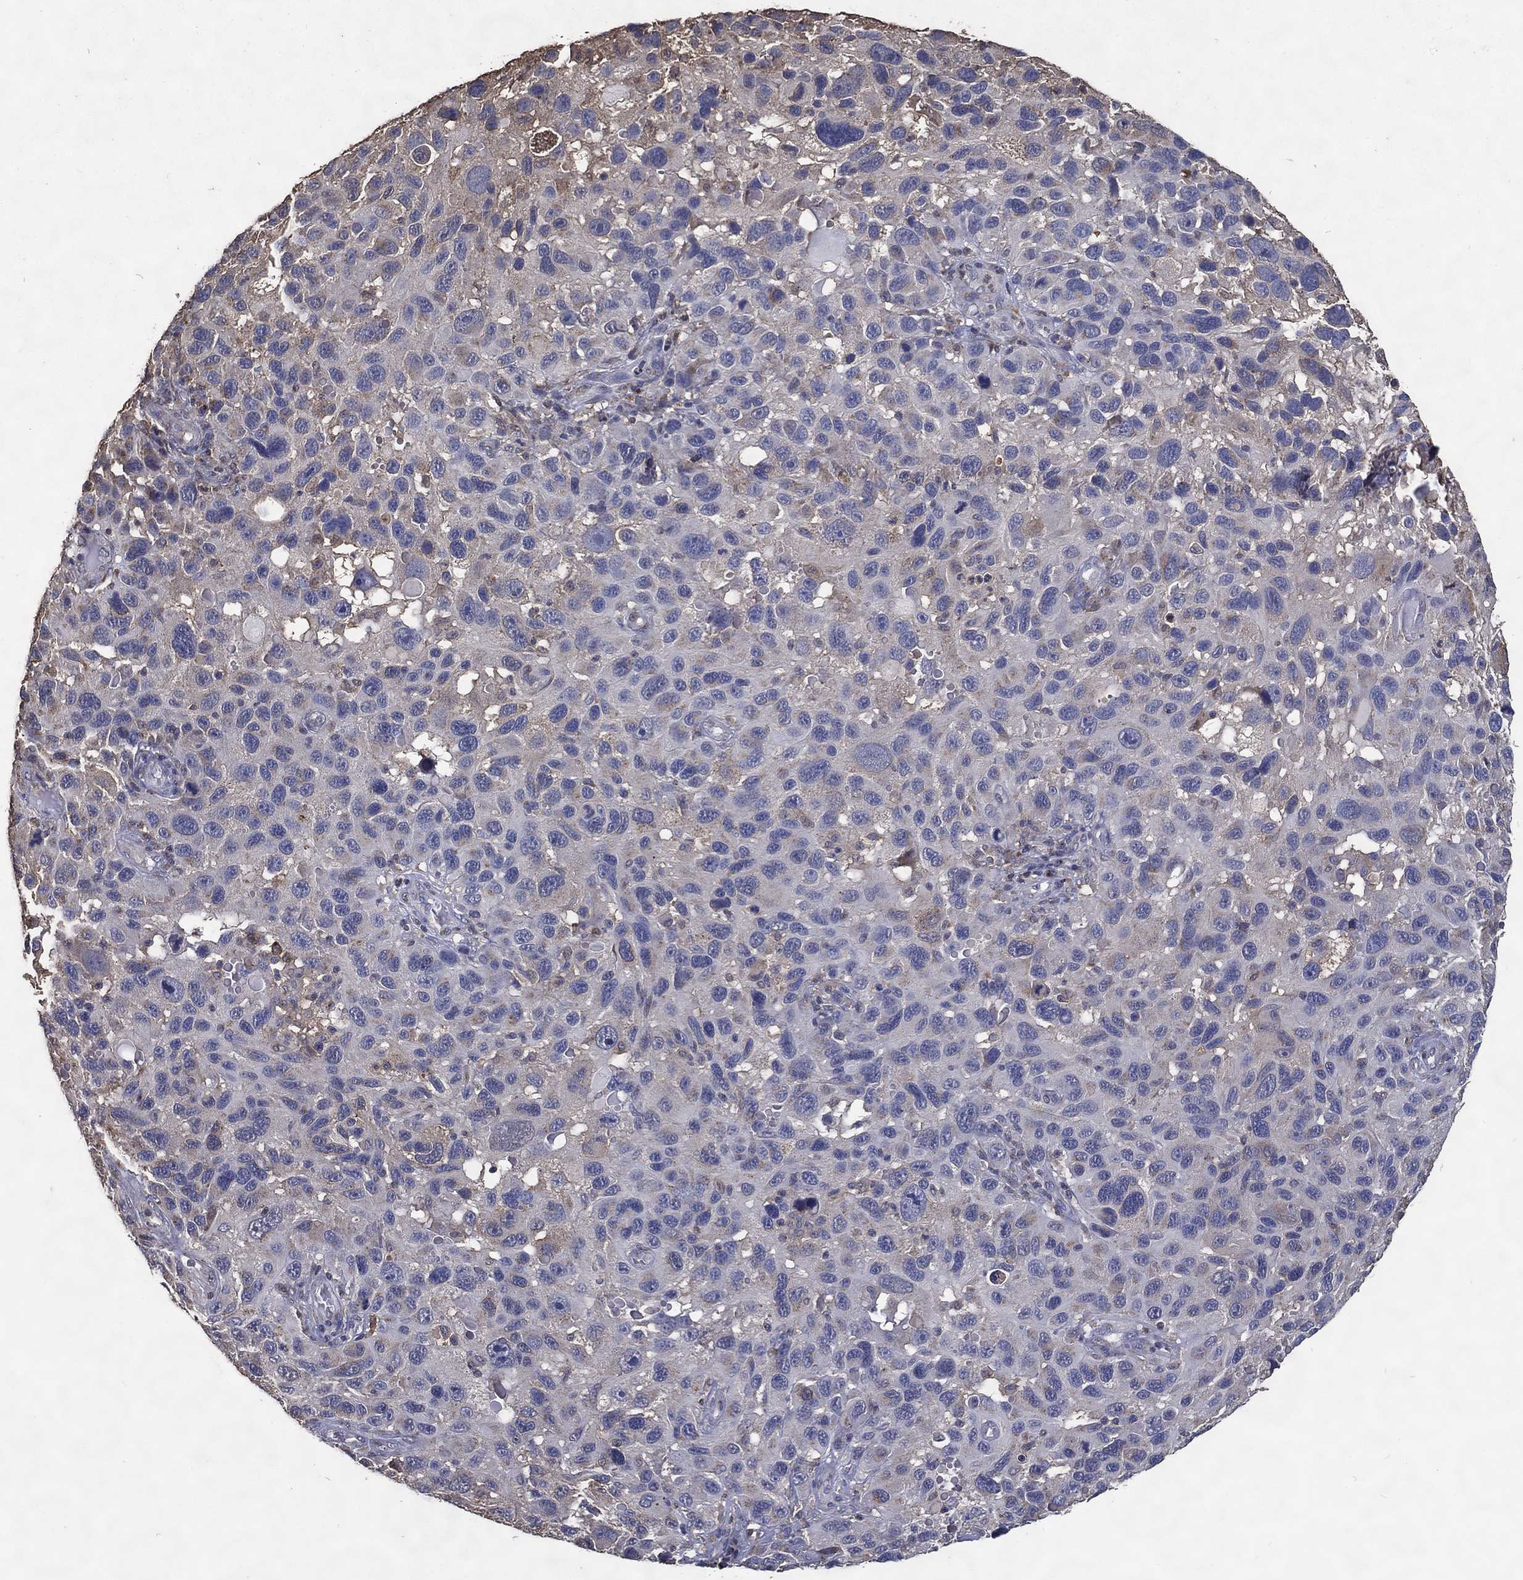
{"staining": {"intensity": "negative", "quantity": "none", "location": "none"}, "tissue": "melanoma", "cell_type": "Tumor cells", "image_type": "cancer", "snomed": [{"axis": "morphology", "description": "Malignant melanoma, NOS"}, {"axis": "topography", "description": "Skin"}], "caption": "A high-resolution micrograph shows IHC staining of malignant melanoma, which demonstrates no significant staining in tumor cells. (DAB (3,3'-diaminobenzidine) IHC with hematoxylin counter stain).", "gene": "GPR183", "patient": {"sex": "male", "age": 53}}